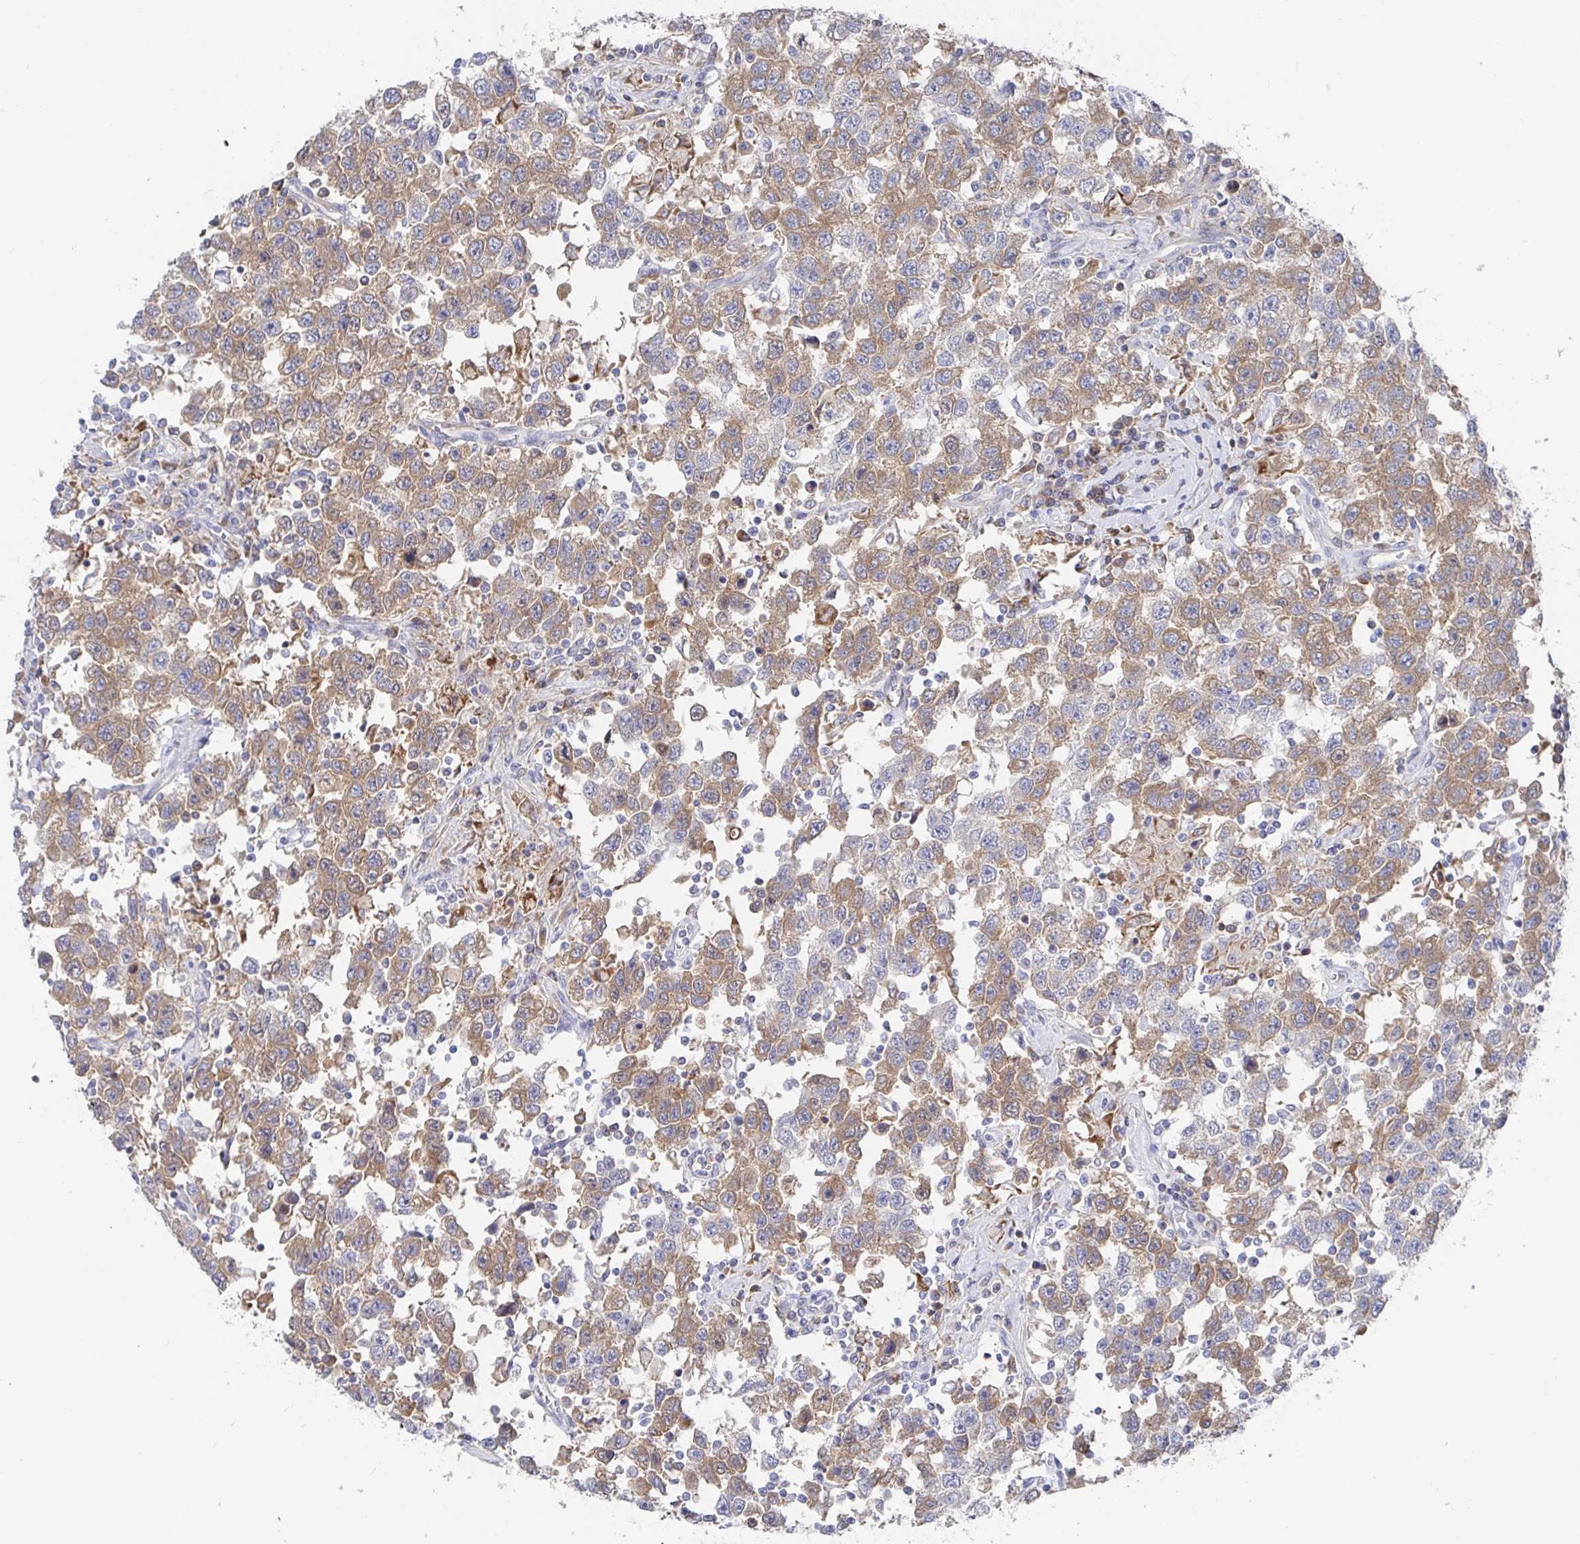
{"staining": {"intensity": "moderate", "quantity": ">75%", "location": "cytoplasmic/membranous"}, "tissue": "testis cancer", "cell_type": "Tumor cells", "image_type": "cancer", "snomed": [{"axis": "morphology", "description": "Seminoma, NOS"}, {"axis": "topography", "description": "Testis"}], "caption": "Testis cancer (seminoma) stained with a protein marker demonstrates moderate staining in tumor cells.", "gene": "GPR148", "patient": {"sex": "male", "age": 41}}